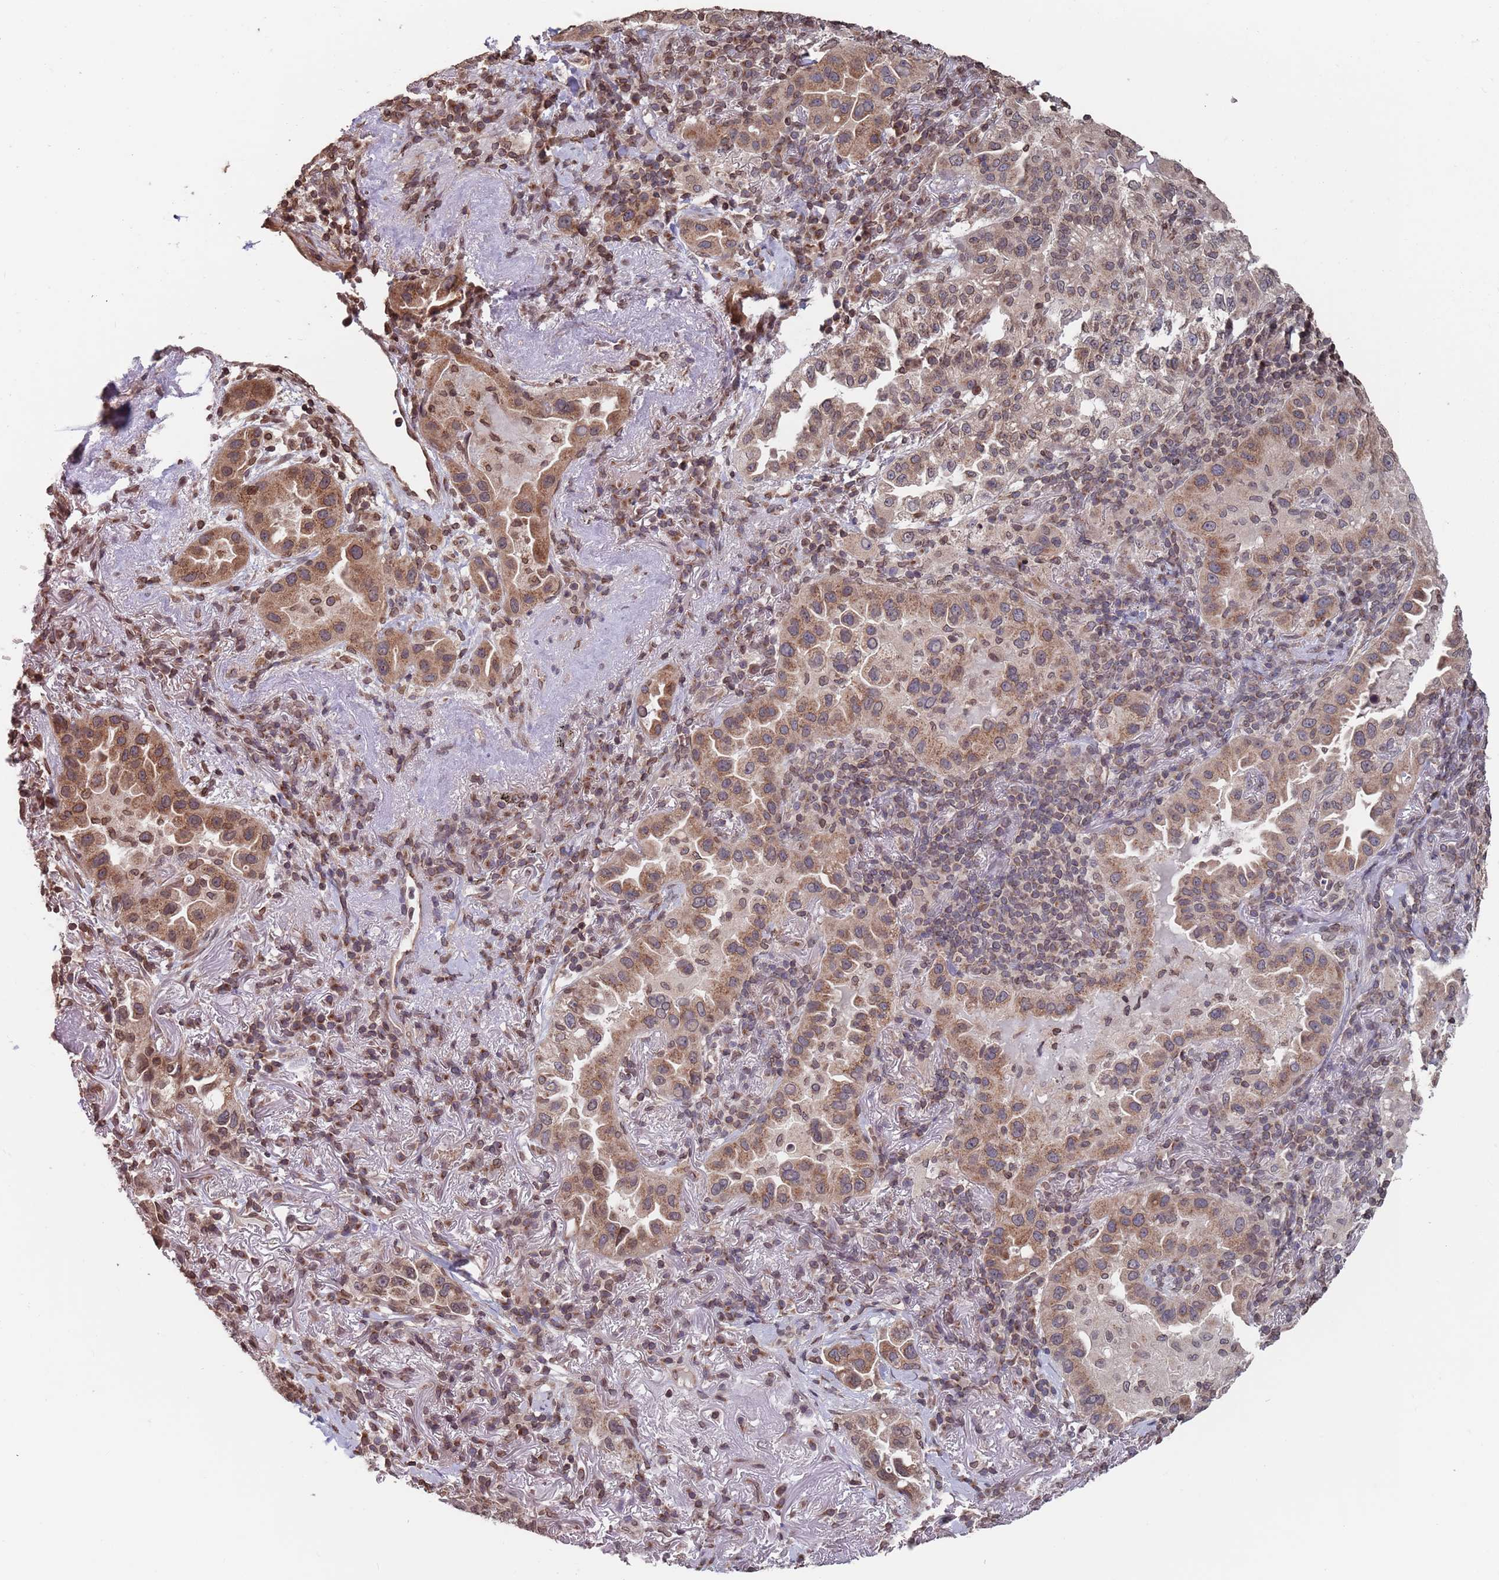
{"staining": {"intensity": "moderate", "quantity": ">75%", "location": "cytoplasmic/membranous,nuclear"}, "tissue": "lung cancer", "cell_type": "Tumor cells", "image_type": "cancer", "snomed": [{"axis": "morphology", "description": "Adenocarcinoma, NOS"}, {"axis": "topography", "description": "Lung"}], "caption": "This image reveals immunohistochemistry staining of human lung cancer (adenocarcinoma), with medium moderate cytoplasmic/membranous and nuclear positivity in approximately >75% of tumor cells.", "gene": "SDHAF3", "patient": {"sex": "female", "age": 69}}